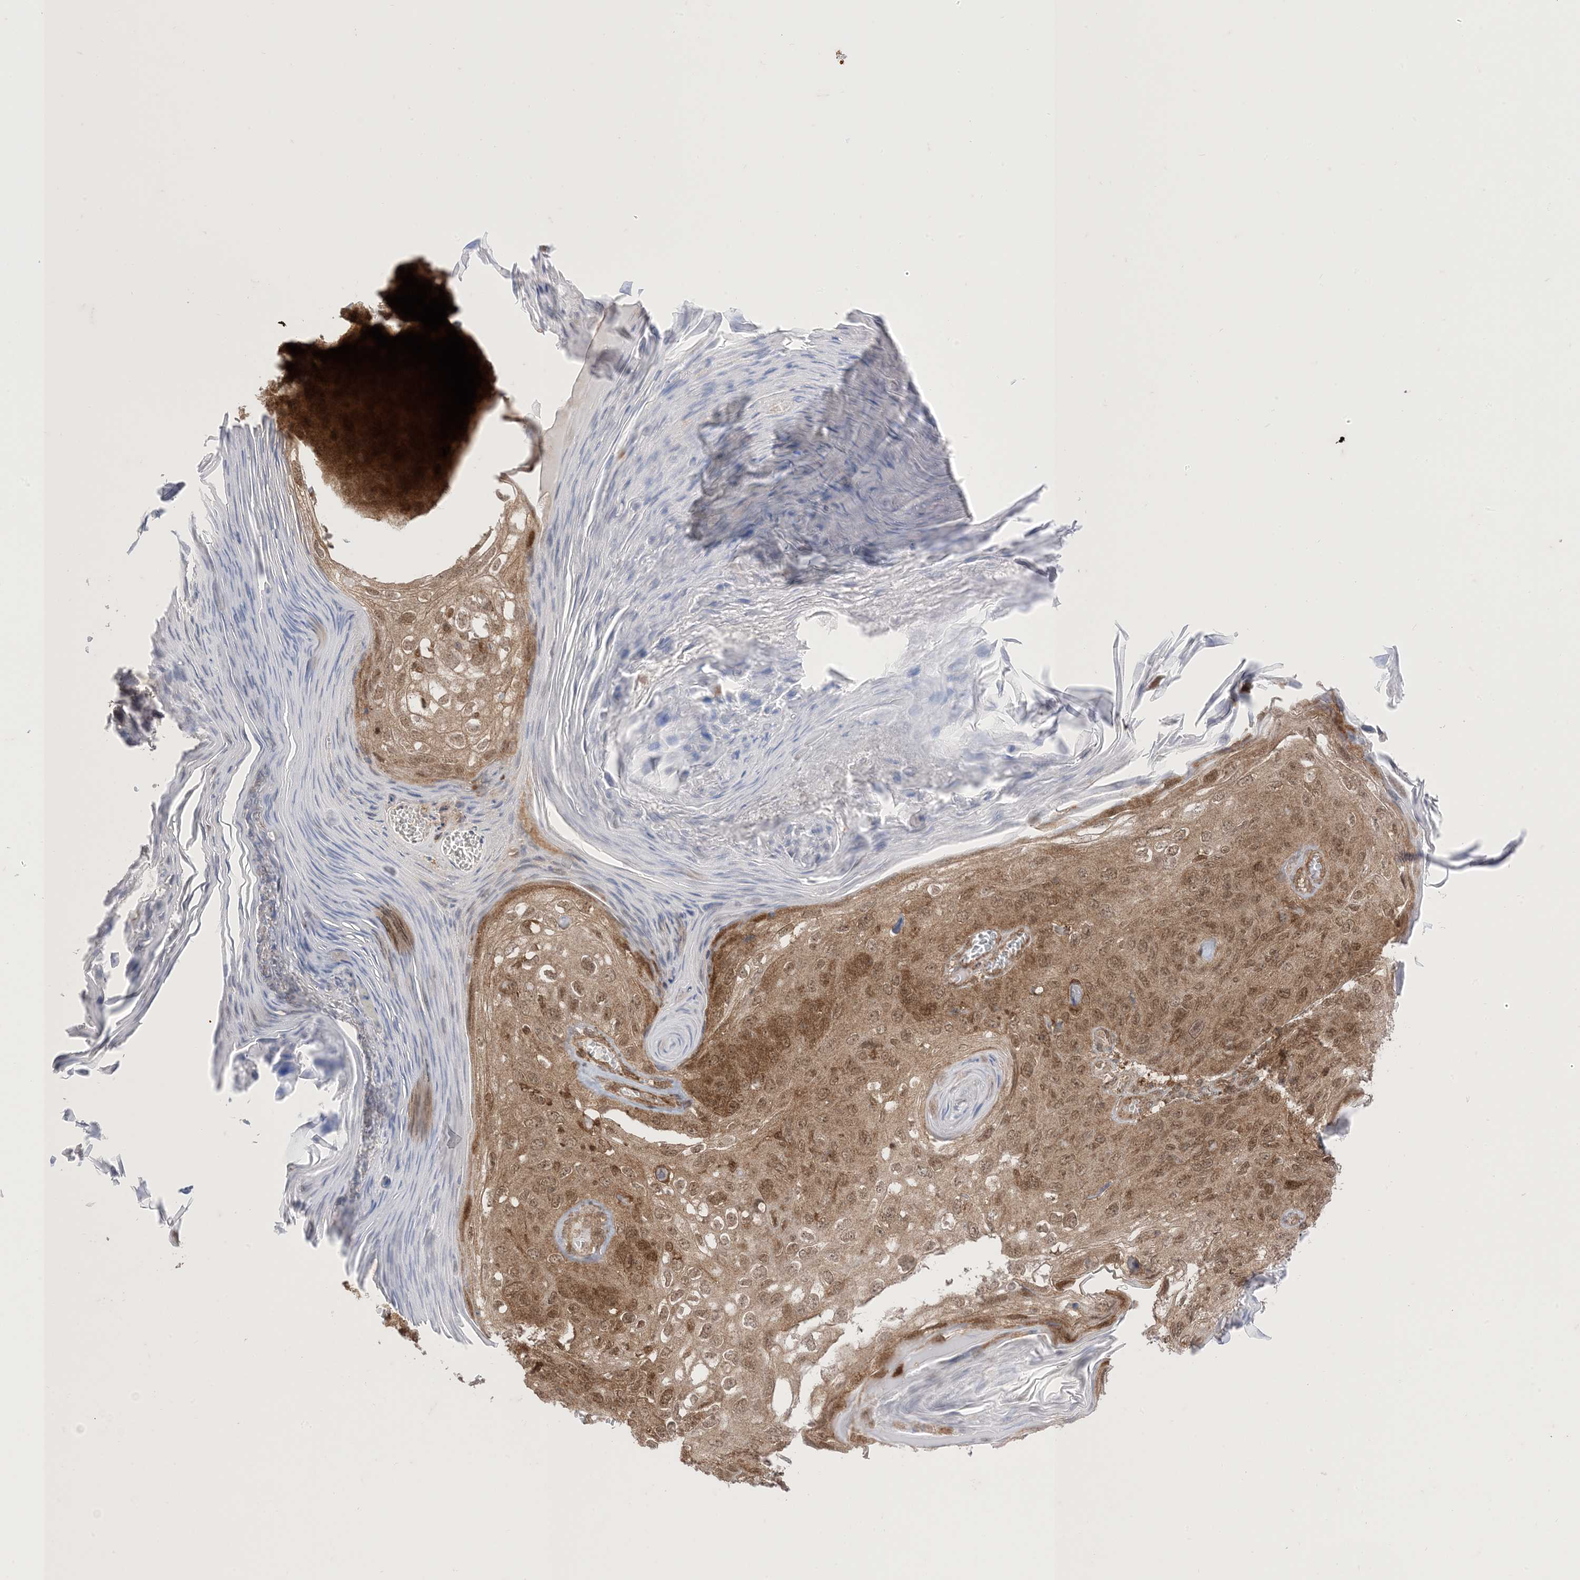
{"staining": {"intensity": "moderate", "quantity": ">75%", "location": "cytoplasmic/membranous,nuclear"}, "tissue": "skin cancer", "cell_type": "Tumor cells", "image_type": "cancer", "snomed": [{"axis": "morphology", "description": "Squamous cell carcinoma, NOS"}, {"axis": "topography", "description": "Skin"}], "caption": "This histopathology image demonstrates skin cancer stained with immunohistochemistry to label a protein in brown. The cytoplasmic/membranous and nuclear of tumor cells show moderate positivity for the protein. Nuclei are counter-stained blue.", "gene": "PTPA", "patient": {"sex": "female", "age": 90}}